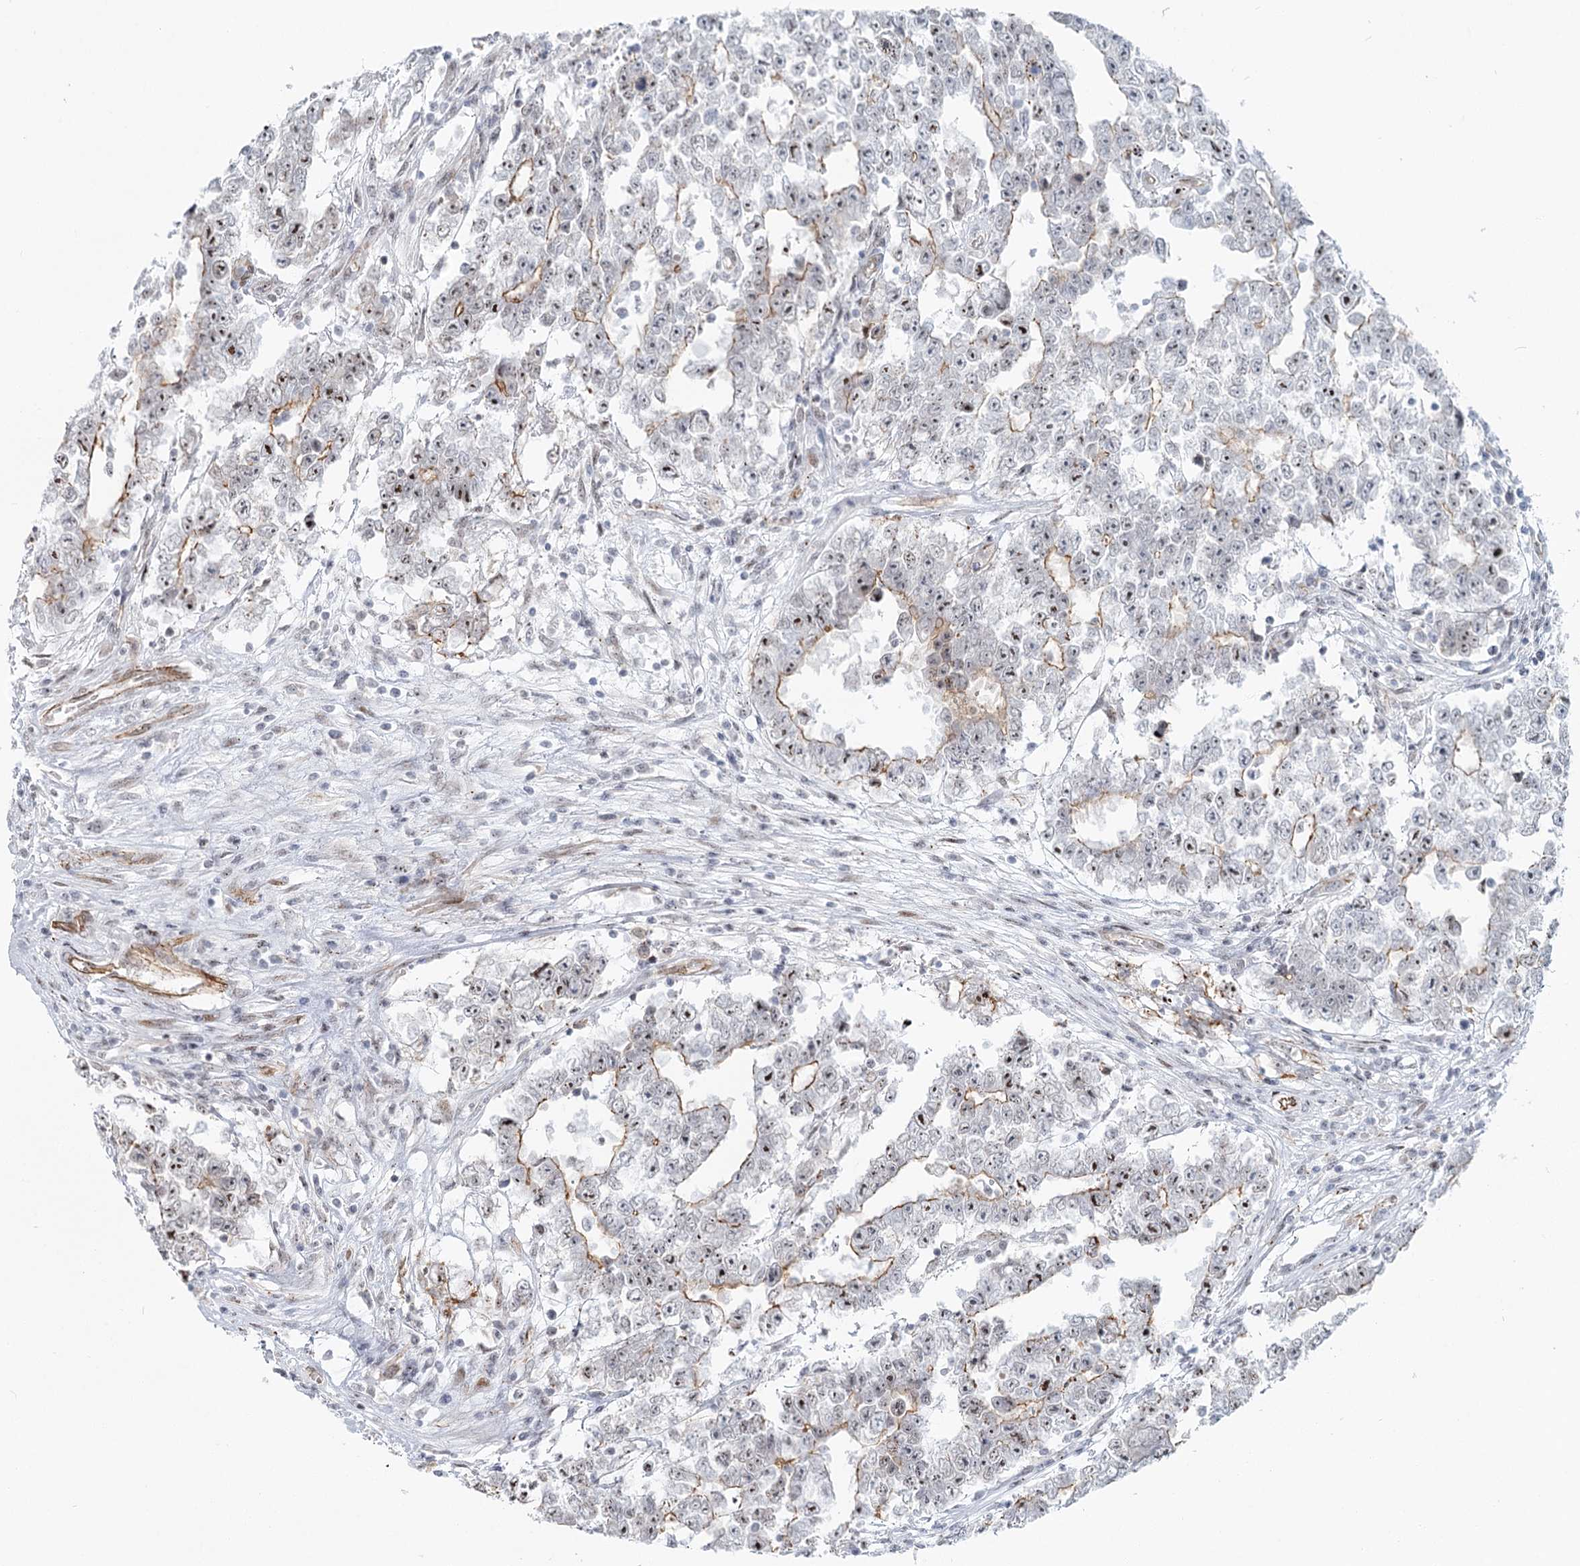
{"staining": {"intensity": "moderate", "quantity": "<25%", "location": "cytoplasmic/membranous,nuclear"}, "tissue": "testis cancer", "cell_type": "Tumor cells", "image_type": "cancer", "snomed": [{"axis": "morphology", "description": "Carcinoma, Embryonal, NOS"}, {"axis": "topography", "description": "Testis"}], "caption": "Moderate cytoplasmic/membranous and nuclear staining for a protein is appreciated in approximately <25% of tumor cells of testis cancer using immunohistochemistry (IHC).", "gene": "ABHD8", "patient": {"sex": "male", "age": 25}}